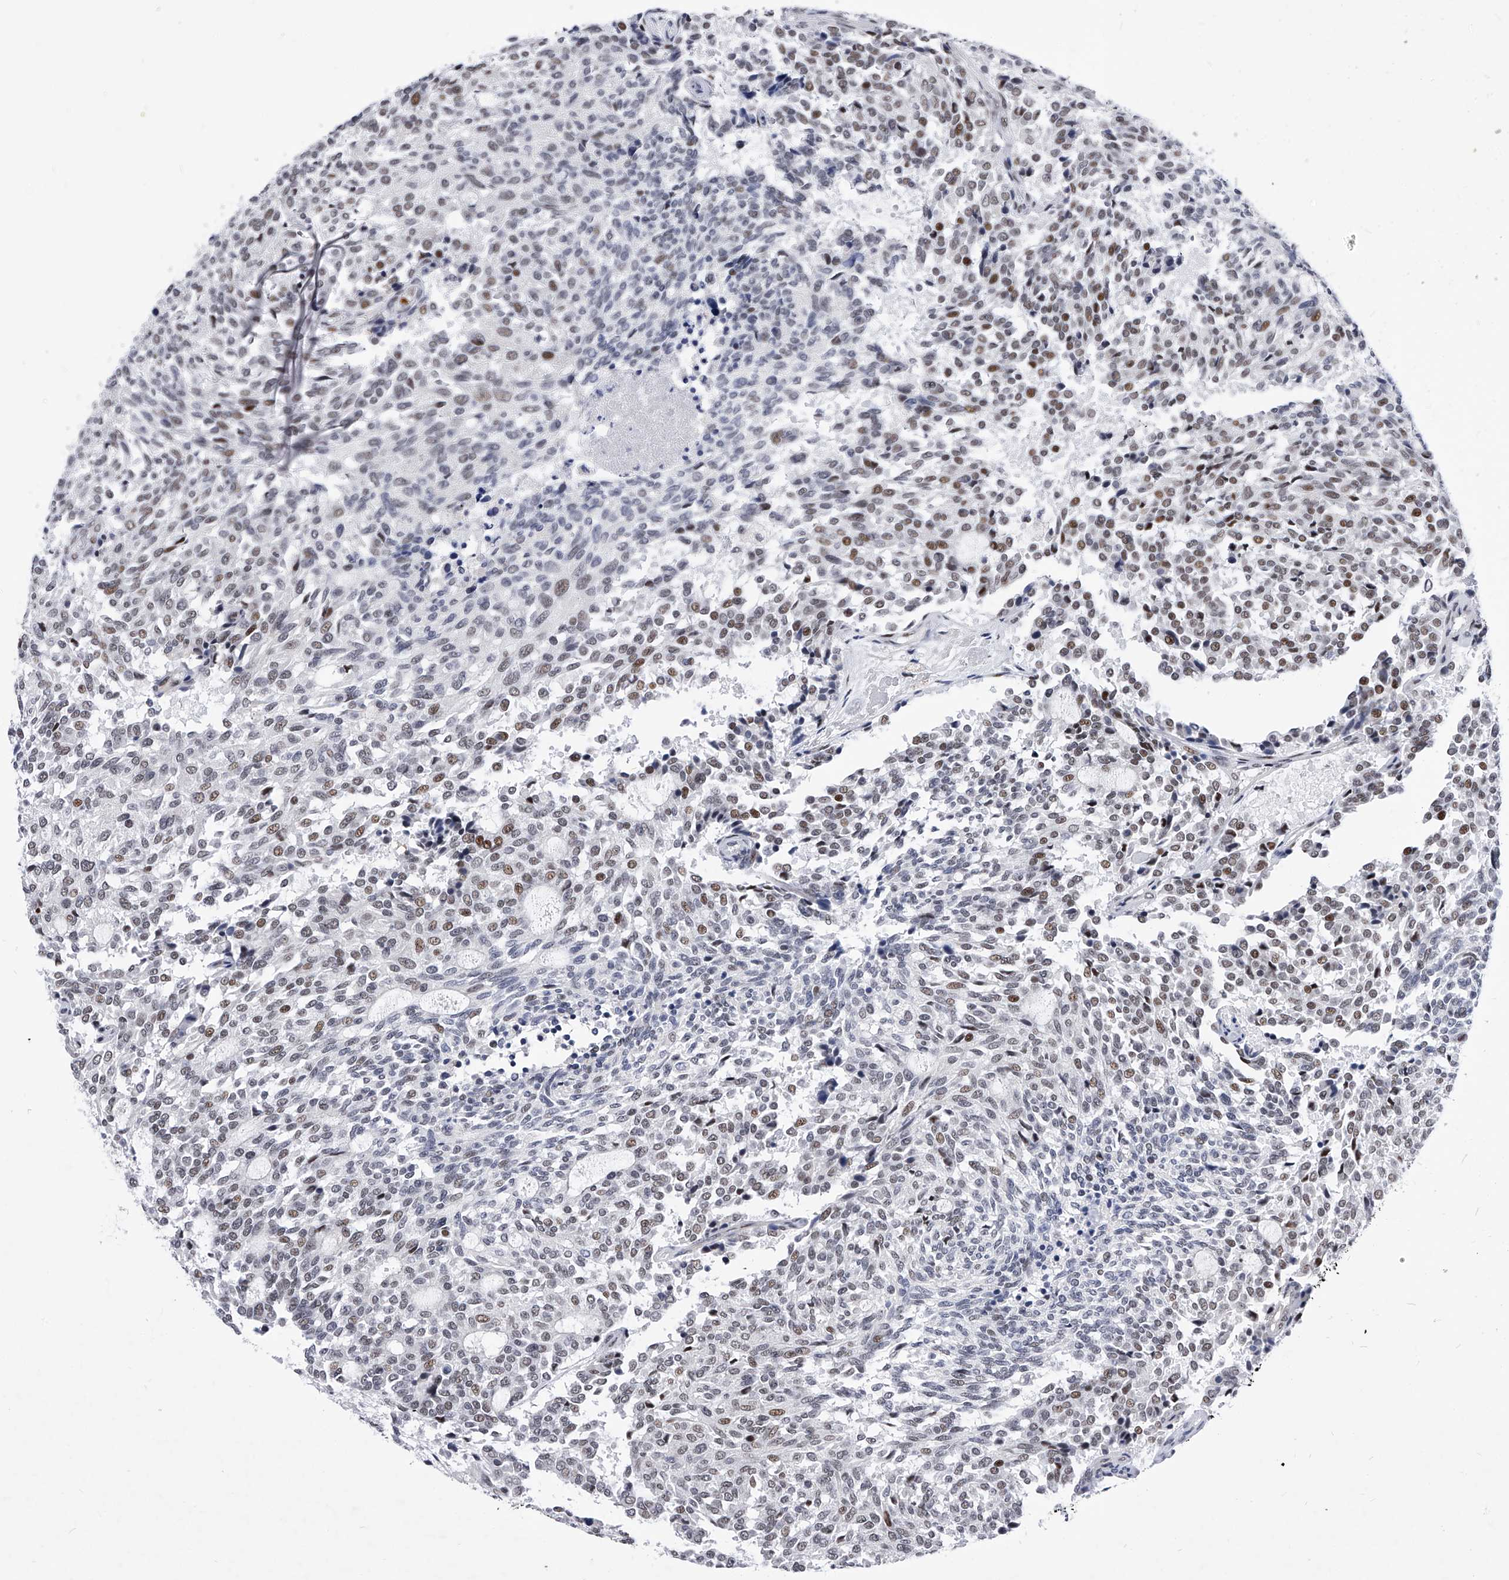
{"staining": {"intensity": "moderate", "quantity": "25%-75%", "location": "nuclear"}, "tissue": "carcinoid", "cell_type": "Tumor cells", "image_type": "cancer", "snomed": [{"axis": "morphology", "description": "Carcinoid, malignant, NOS"}, {"axis": "topography", "description": "Pancreas"}], "caption": "The image displays a brown stain indicating the presence of a protein in the nuclear of tumor cells in malignant carcinoid.", "gene": "TESK2", "patient": {"sex": "female", "age": 54}}